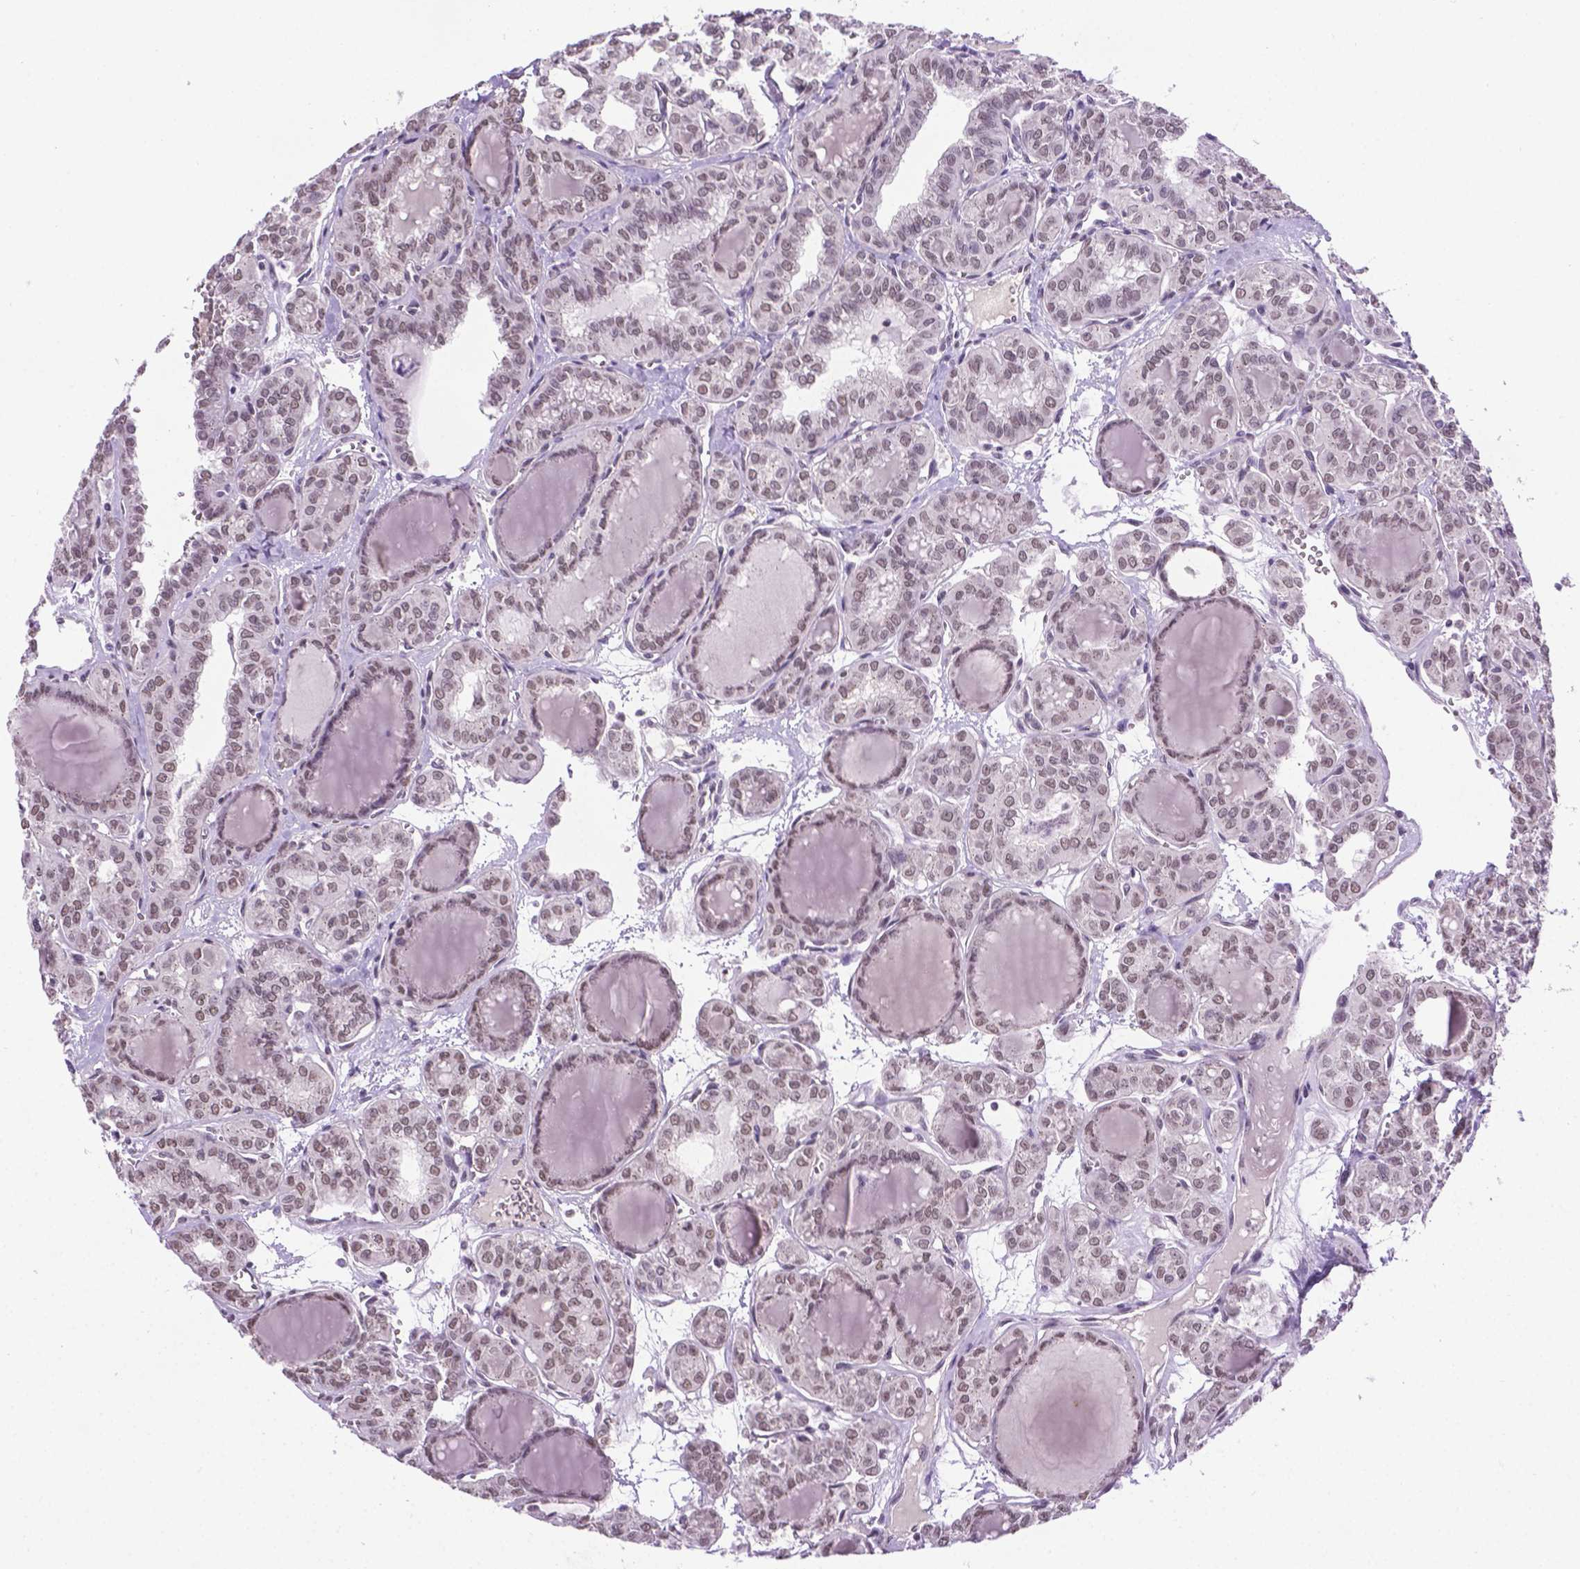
{"staining": {"intensity": "moderate", "quantity": ">75%", "location": "nuclear"}, "tissue": "thyroid cancer", "cell_type": "Tumor cells", "image_type": "cancer", "snomed": [{"axis": "morphology", "description": "Papillary adenocarcinoma, NOS"}, {"axis": "topography", "description": "Thyroid gland"}], "caption": "Immunohistochemical staining of human thyroid papillary adenocarcinoma demonstrates medium levels of moderate nuclear protein expression in about >75% of tumor cells. The staining is performed using DAB (3,3'-diaminobenzidine) brown chromogen to label protein expression. The nuclei are counter-stained blue using hematoxylin.", "gene": "ABI2", "patient": {"sex": "female", "age": 41}}